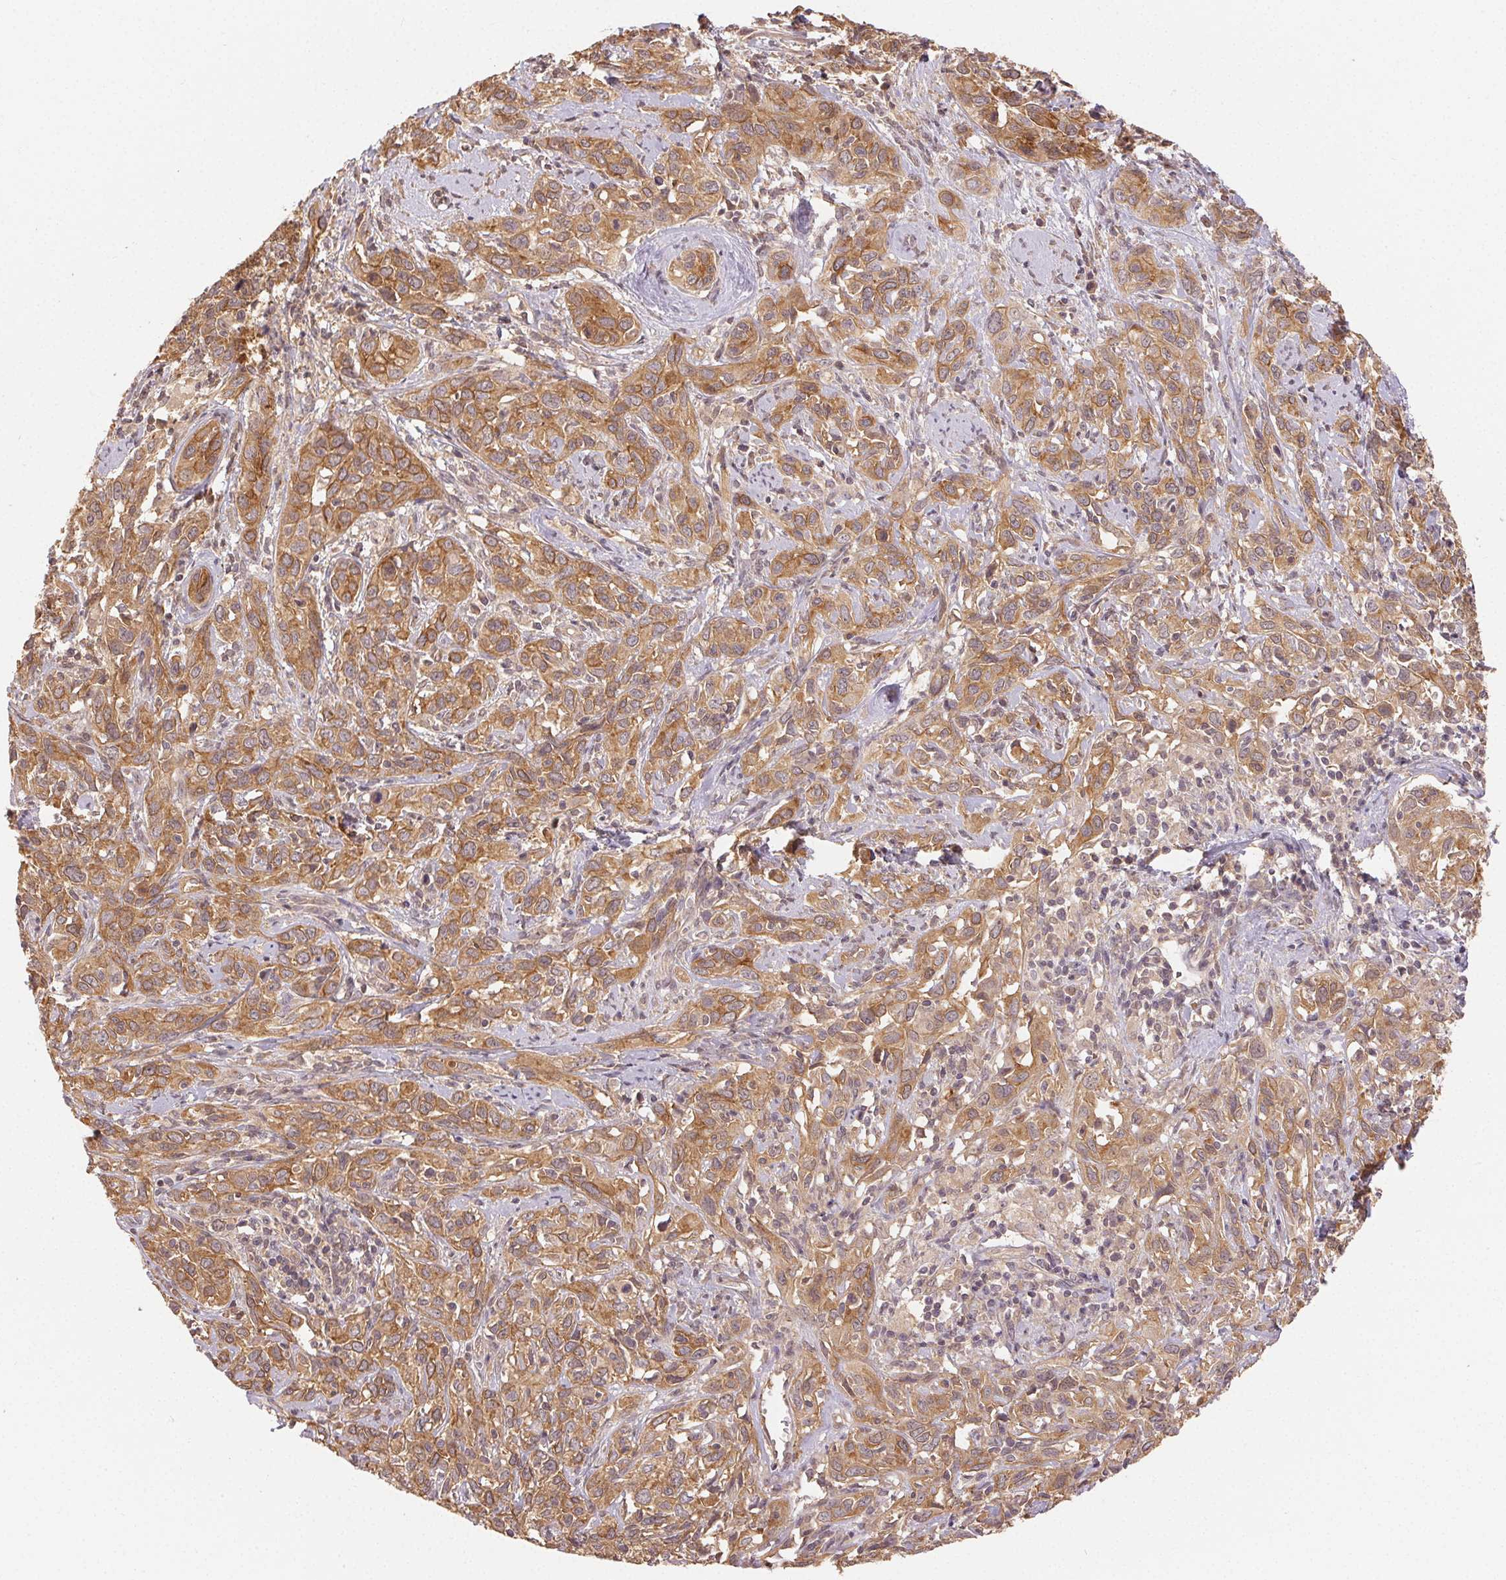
{"staining": {"intensity": "moderate", "quantity": ">75%", "location": "cytoplasmic/membranous"}, "tissue": "cervical cancer", "cell_type": "Tumor cells", "image_type": "cancer", "snomed": [{"axis": "morphology", "description": "Normal tissue, NOS"}, {"axis": "morphology", "description": "Squamous cell carcinoma, NOS"}, {"axis": "topography", "description": "Cervix"}], "caption": "The image exhibits immunohistochemical staining of cervical squamous cell carcinoma. There is moderate cytoplasmic/membranous positivity is present in approximately >75% of tumor cells.", "gene": "MAPKAPK2", "patient": {"sex": "female", "age": 51}}